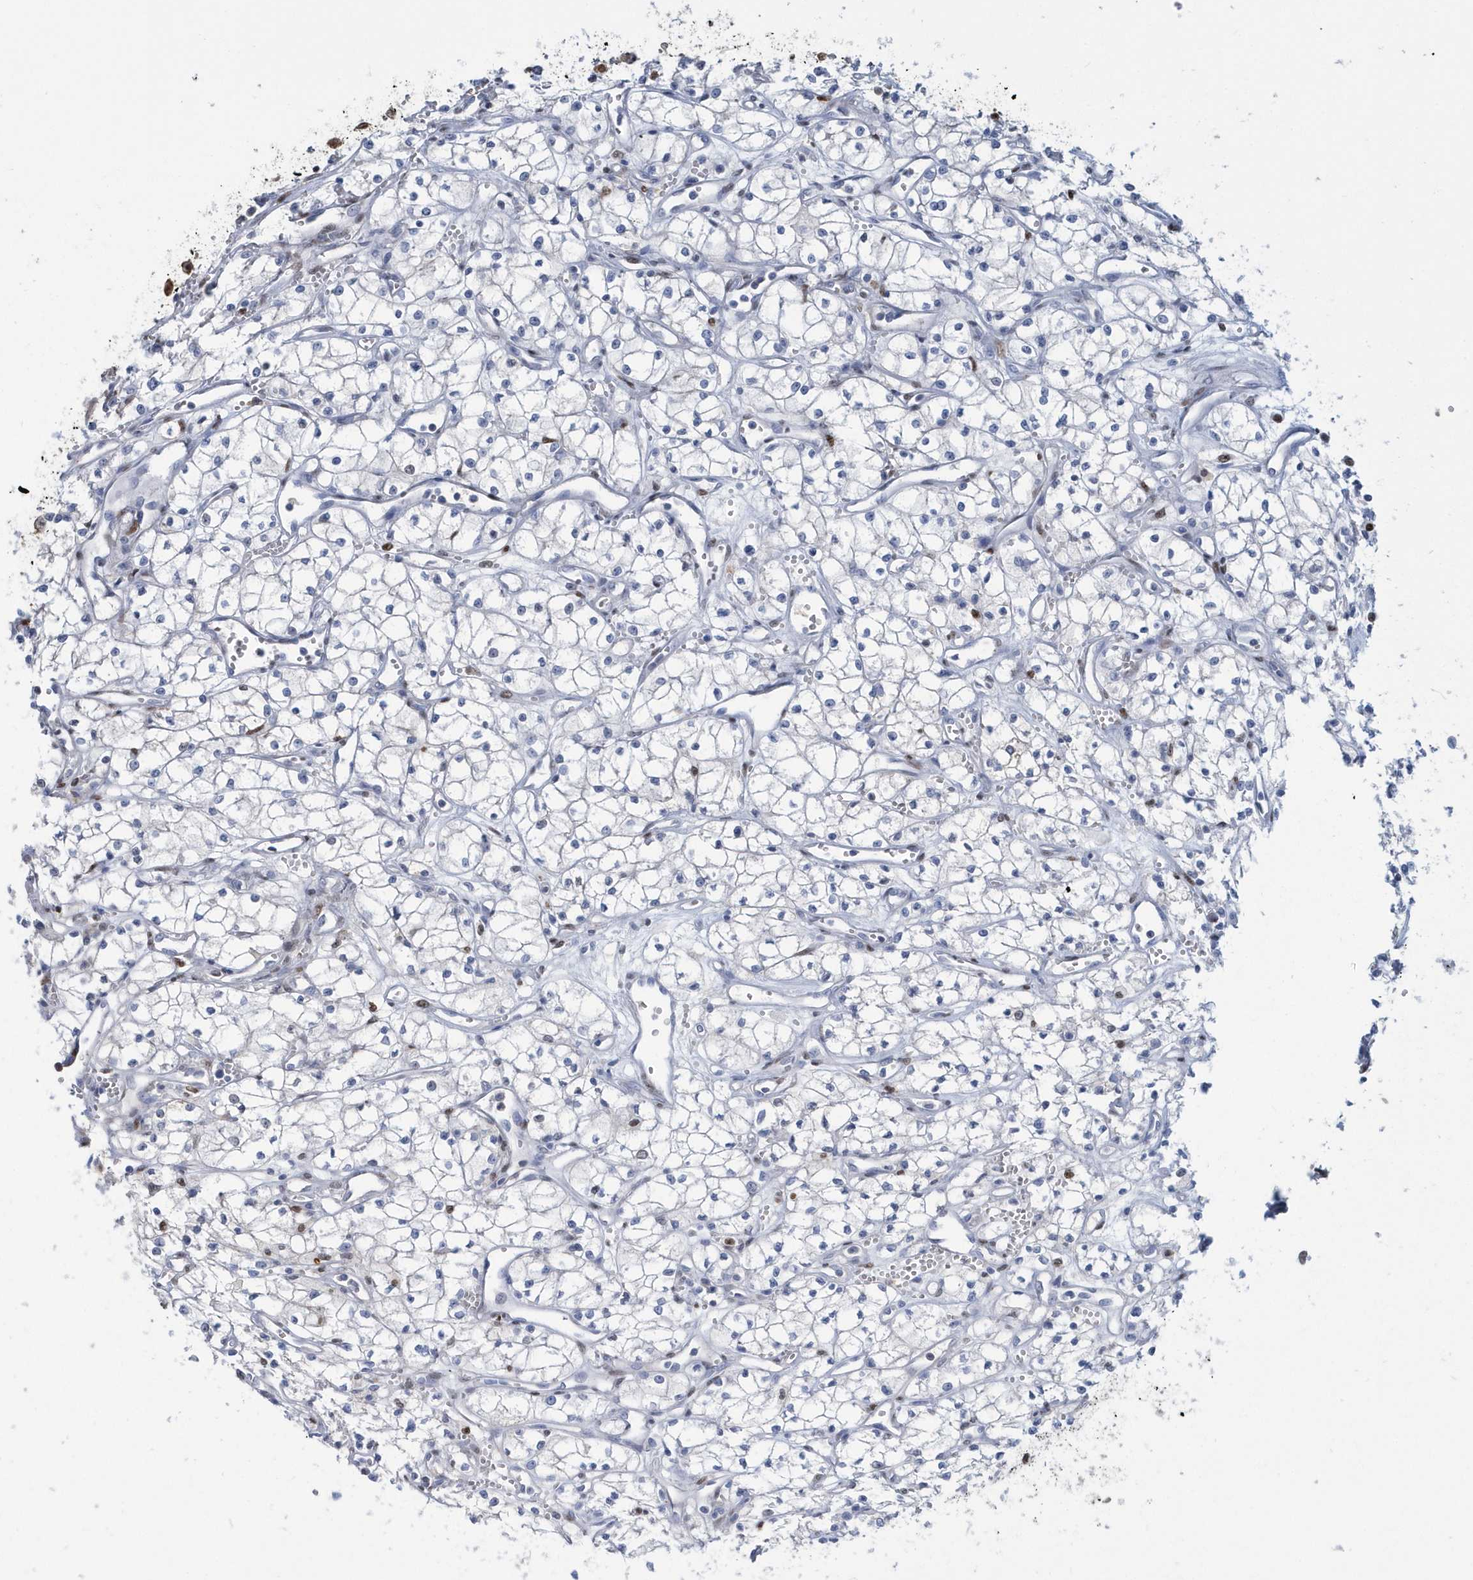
{"staining": {"intensity": "negative", "quantity": "none", "location": "none"}, "tissue": "renal cancer", "cell_type": "Tumor cells", "image_type": "cancer", "snomed": [{"axis": "morphology", "description": "Adenocarcinoma, NOS"}, {"axis": "topography", "description": "Kidney"}], "caption": "DAB (3,3'-diaminobenzidine) immunohistochemical staining of adenocarcinoma (renal) shows no significant expression in tumor cells.", "gene": "MACROH2A2", "patient": {"sex": "male", "age": 59}}